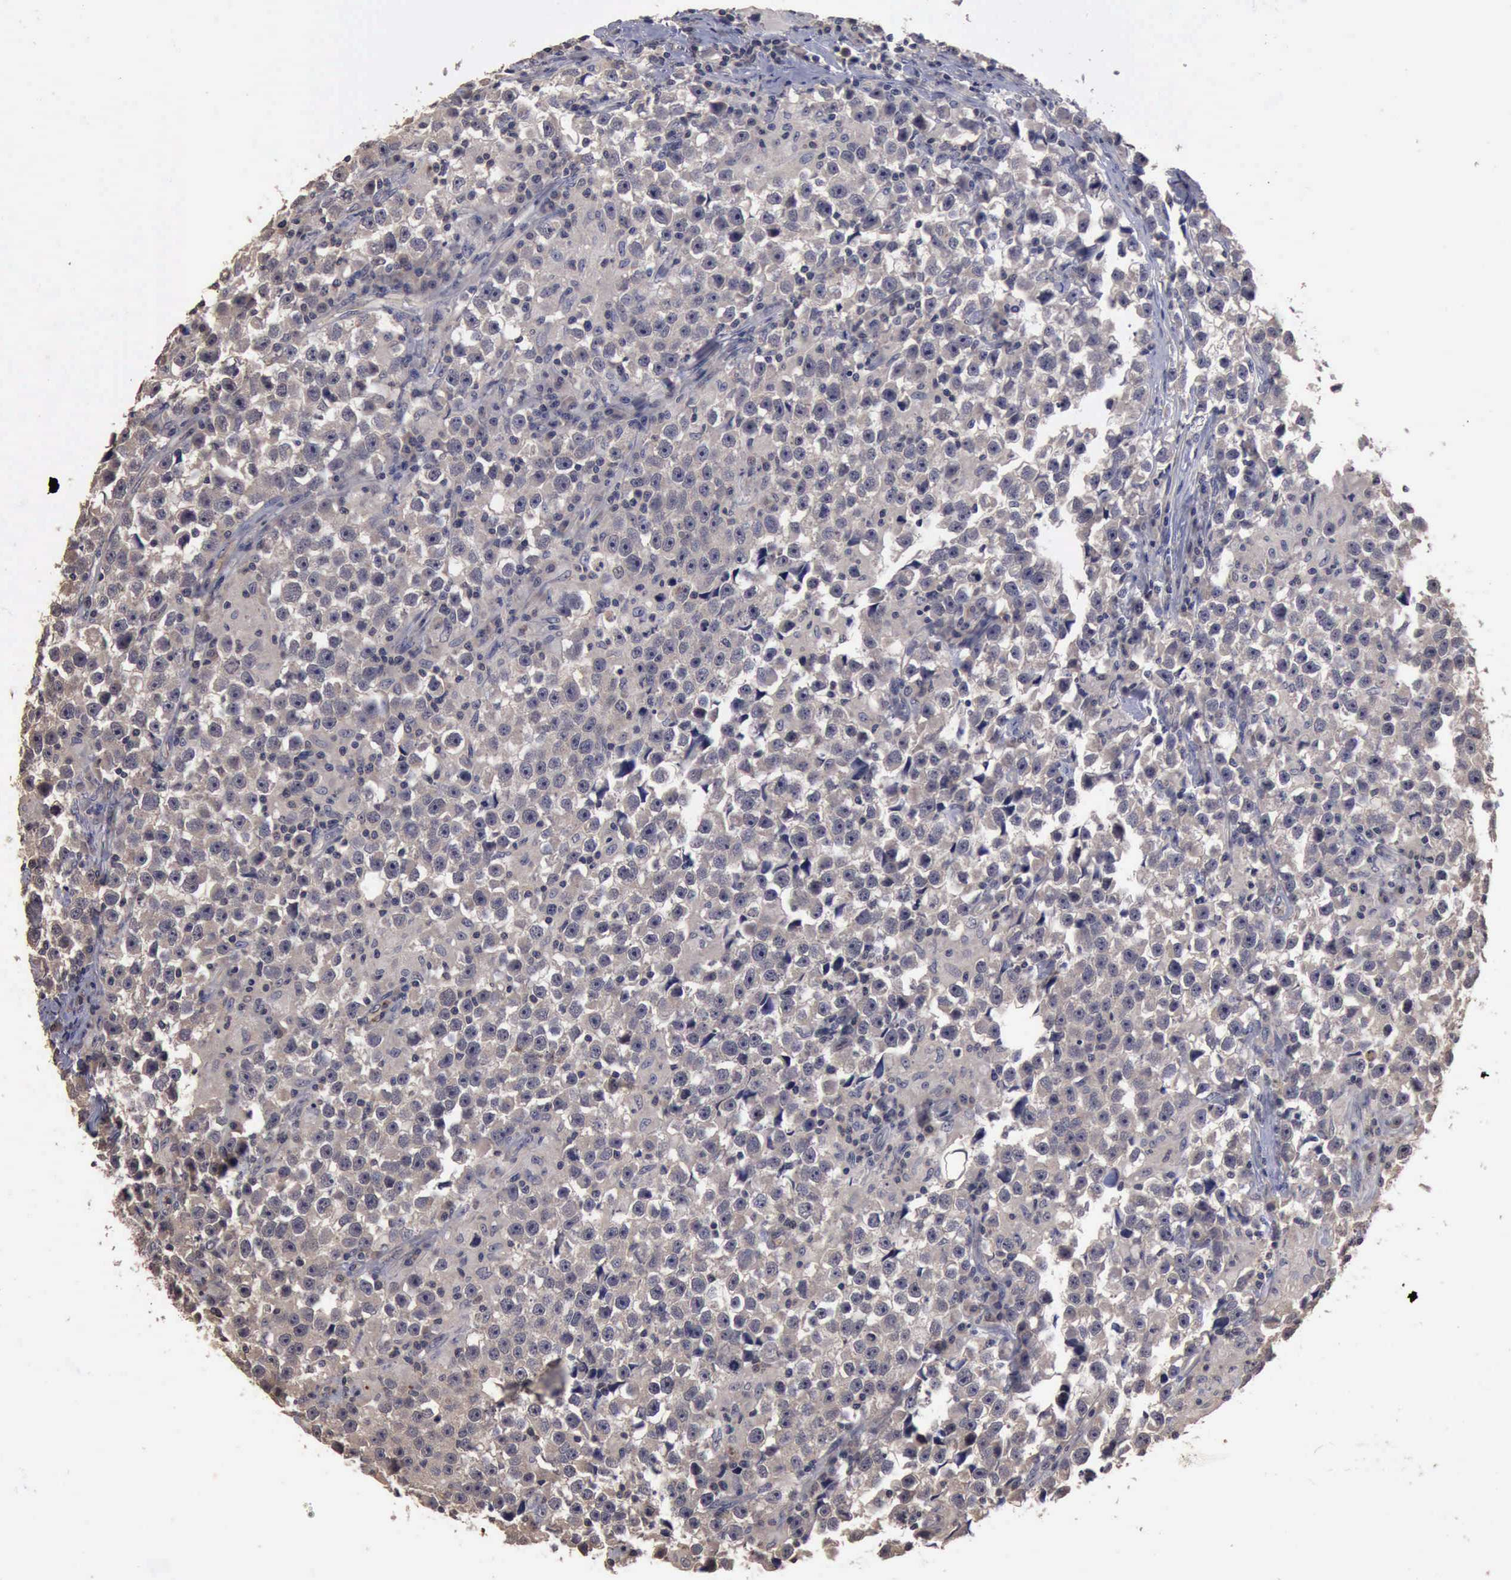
{"staining": {"intensity": "negative", "quantity": "none", "location": "none"}, "tissue": "testis cancer", "cell_type": "Tumor cells", "image_type": "cancer", "snomed": [{"axis": "morphology", "description": "Seminoma, NOS"}, {"axis": "topography", "description": "Testis"}], "caption": "There is no significant expression in tumor cells of testis cancer (seminoma).", "gene": "CRKL", "patient": {"sex": "male", "age": 33}}